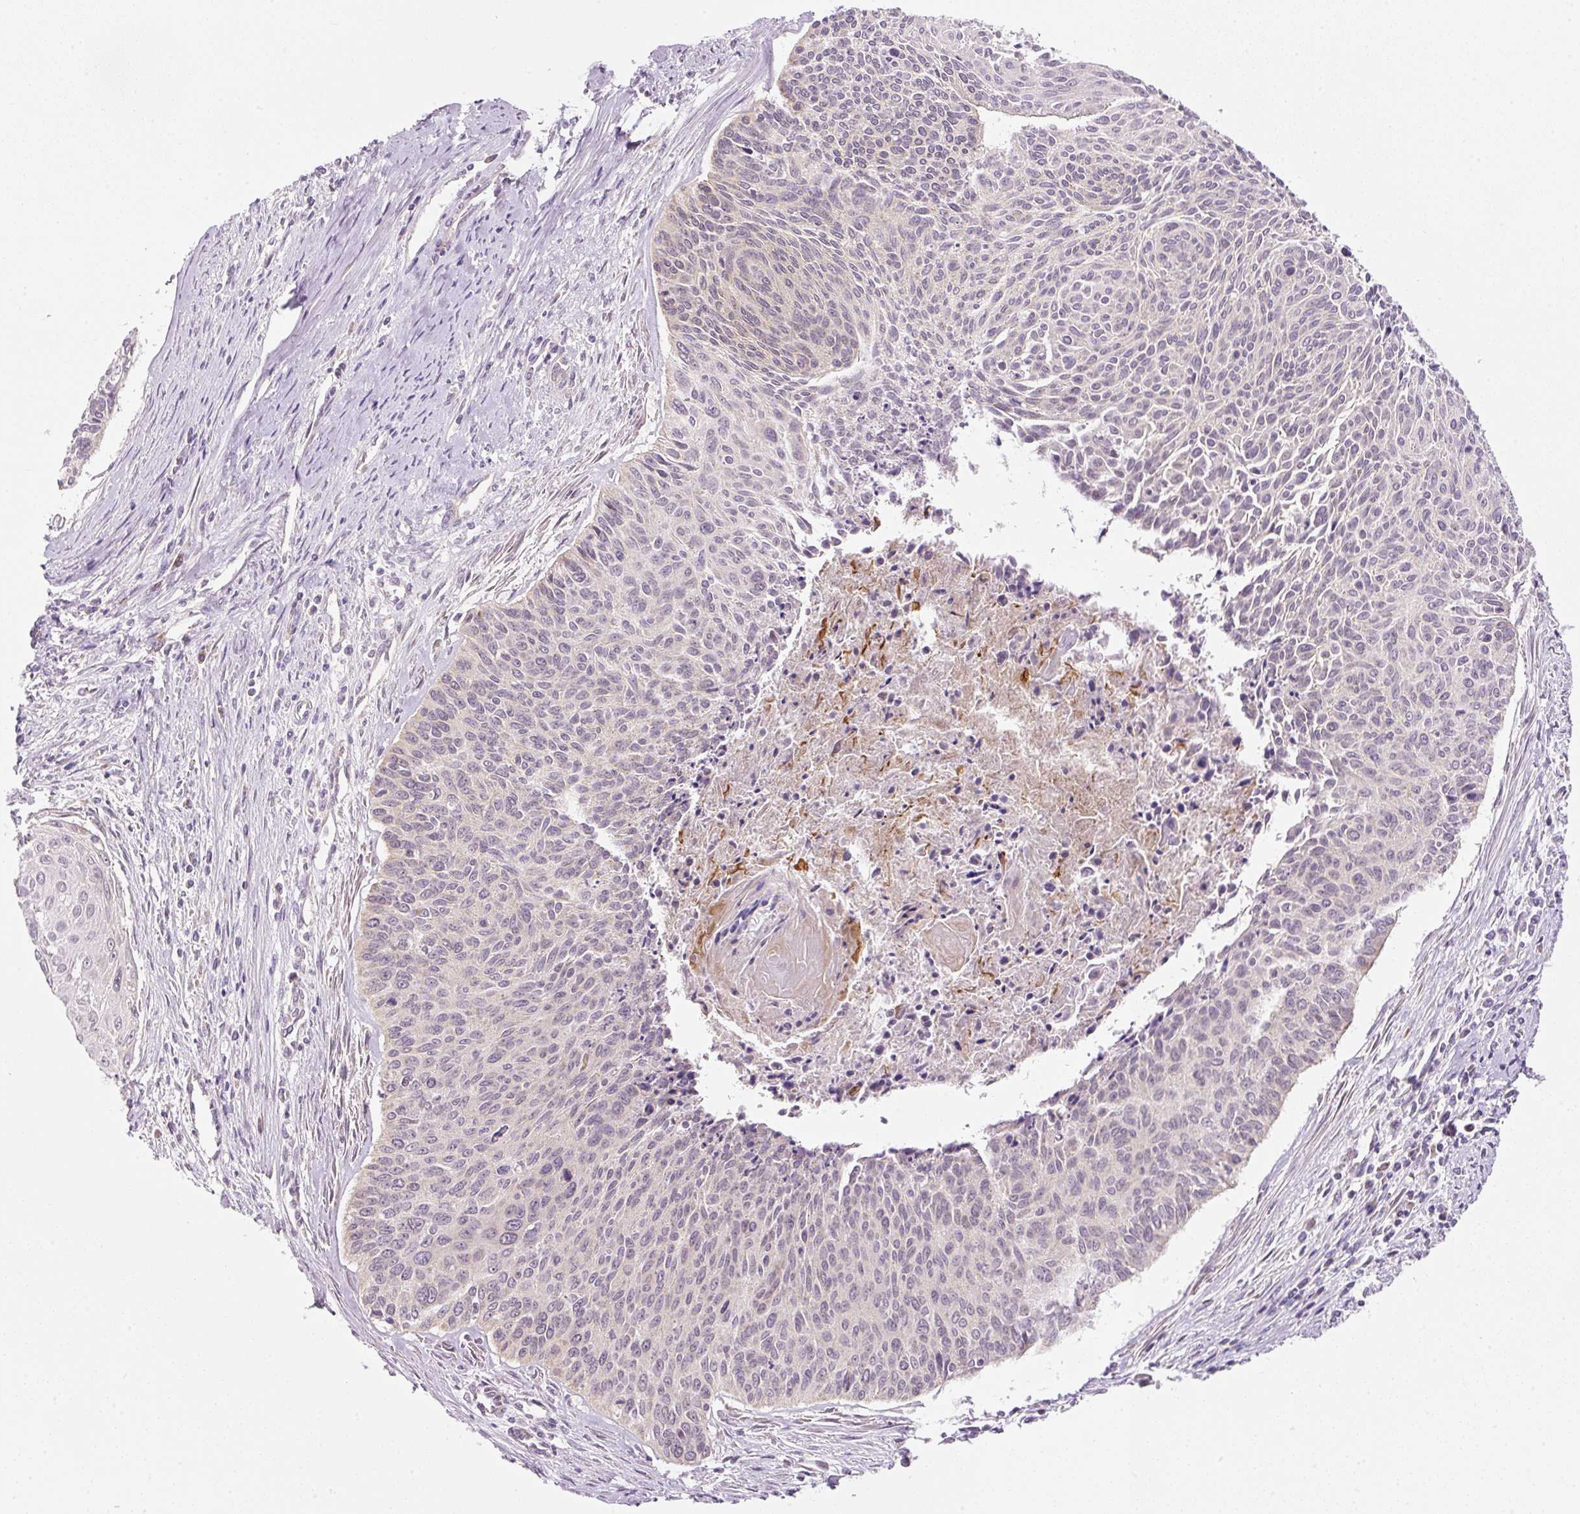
{"staining": {"intensity": "negative", "quantity": "none", "location": "none"}, "tissue": "cervical cancer", "cell_type": "Tumor cells", "image_type": "cancer", "snomed": [{"axis": "morphology", "description": "Squamous cell carcinoma, NOS"}, {"axis": "topography", "description": "Cervix"}], "caption": "This is an immunohistochemistry (IHC) histopathology image of squamous cell carcinoma (cervical). There is no positivity in tumor cells.", "gene": "FAM78B", "patient": {"sex": "female", "age": 55}}